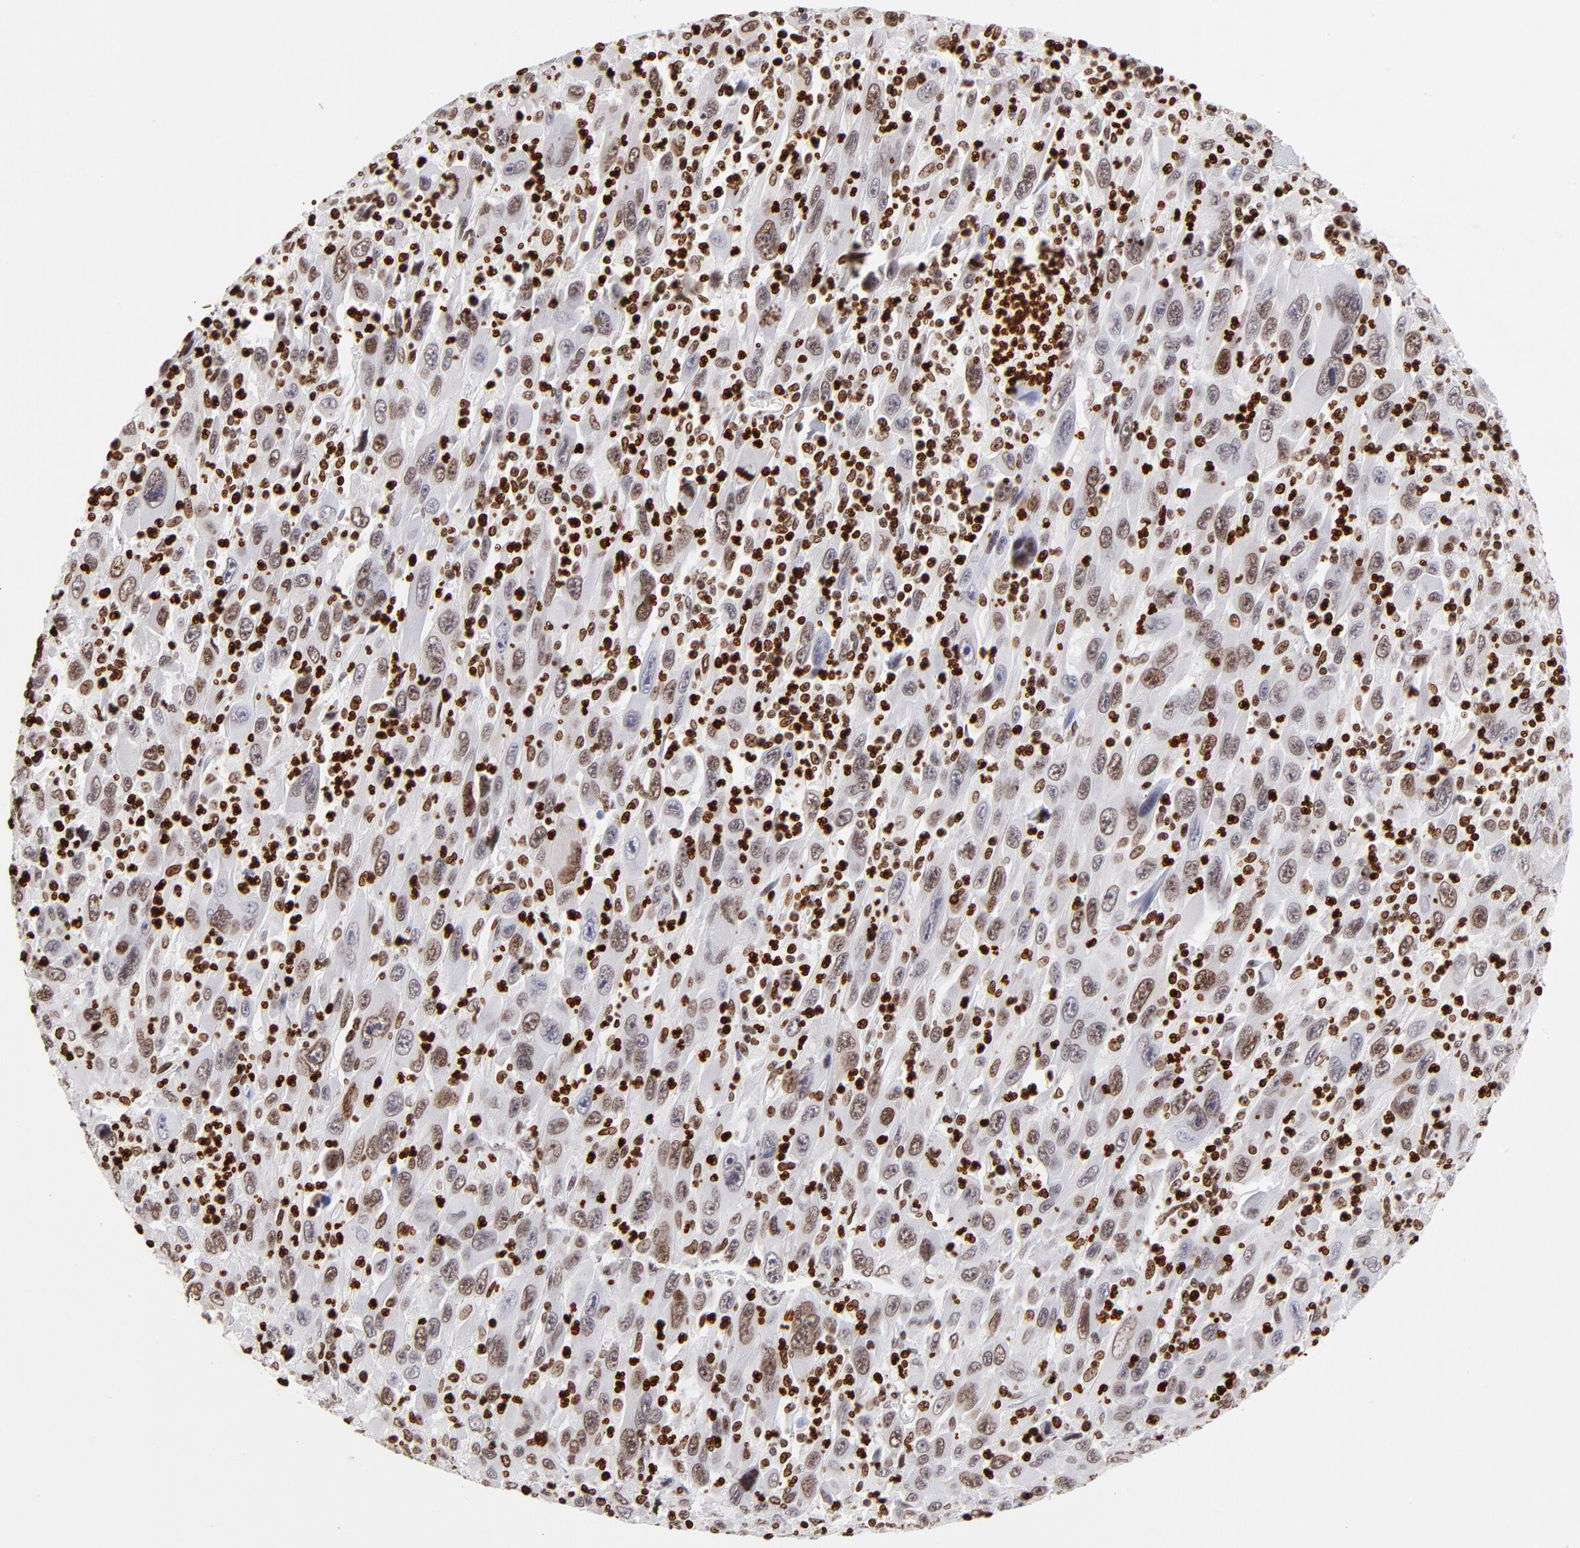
{"staining": {"intensity": "moderate", "quantity": ">75%", "location": "nuclear"}, "tissue": "melanoma", "cell_type": "Tumor cells", "image_type": "cancer", "snomed": [{"axis": "morphology", "description": "Malignant melanoma, Metastatic site"}, {"axis": "topography", "description": "Skin"}], "caption": "IHC of human melanoma demonstrates medium levels of moderate nuclear positivity in about >75% of tumor cells. (Brightfield microscopy of DAB IHC at high magnification).", "gene": "FBH1", "patient": {"sex": "female", "age": 56}}